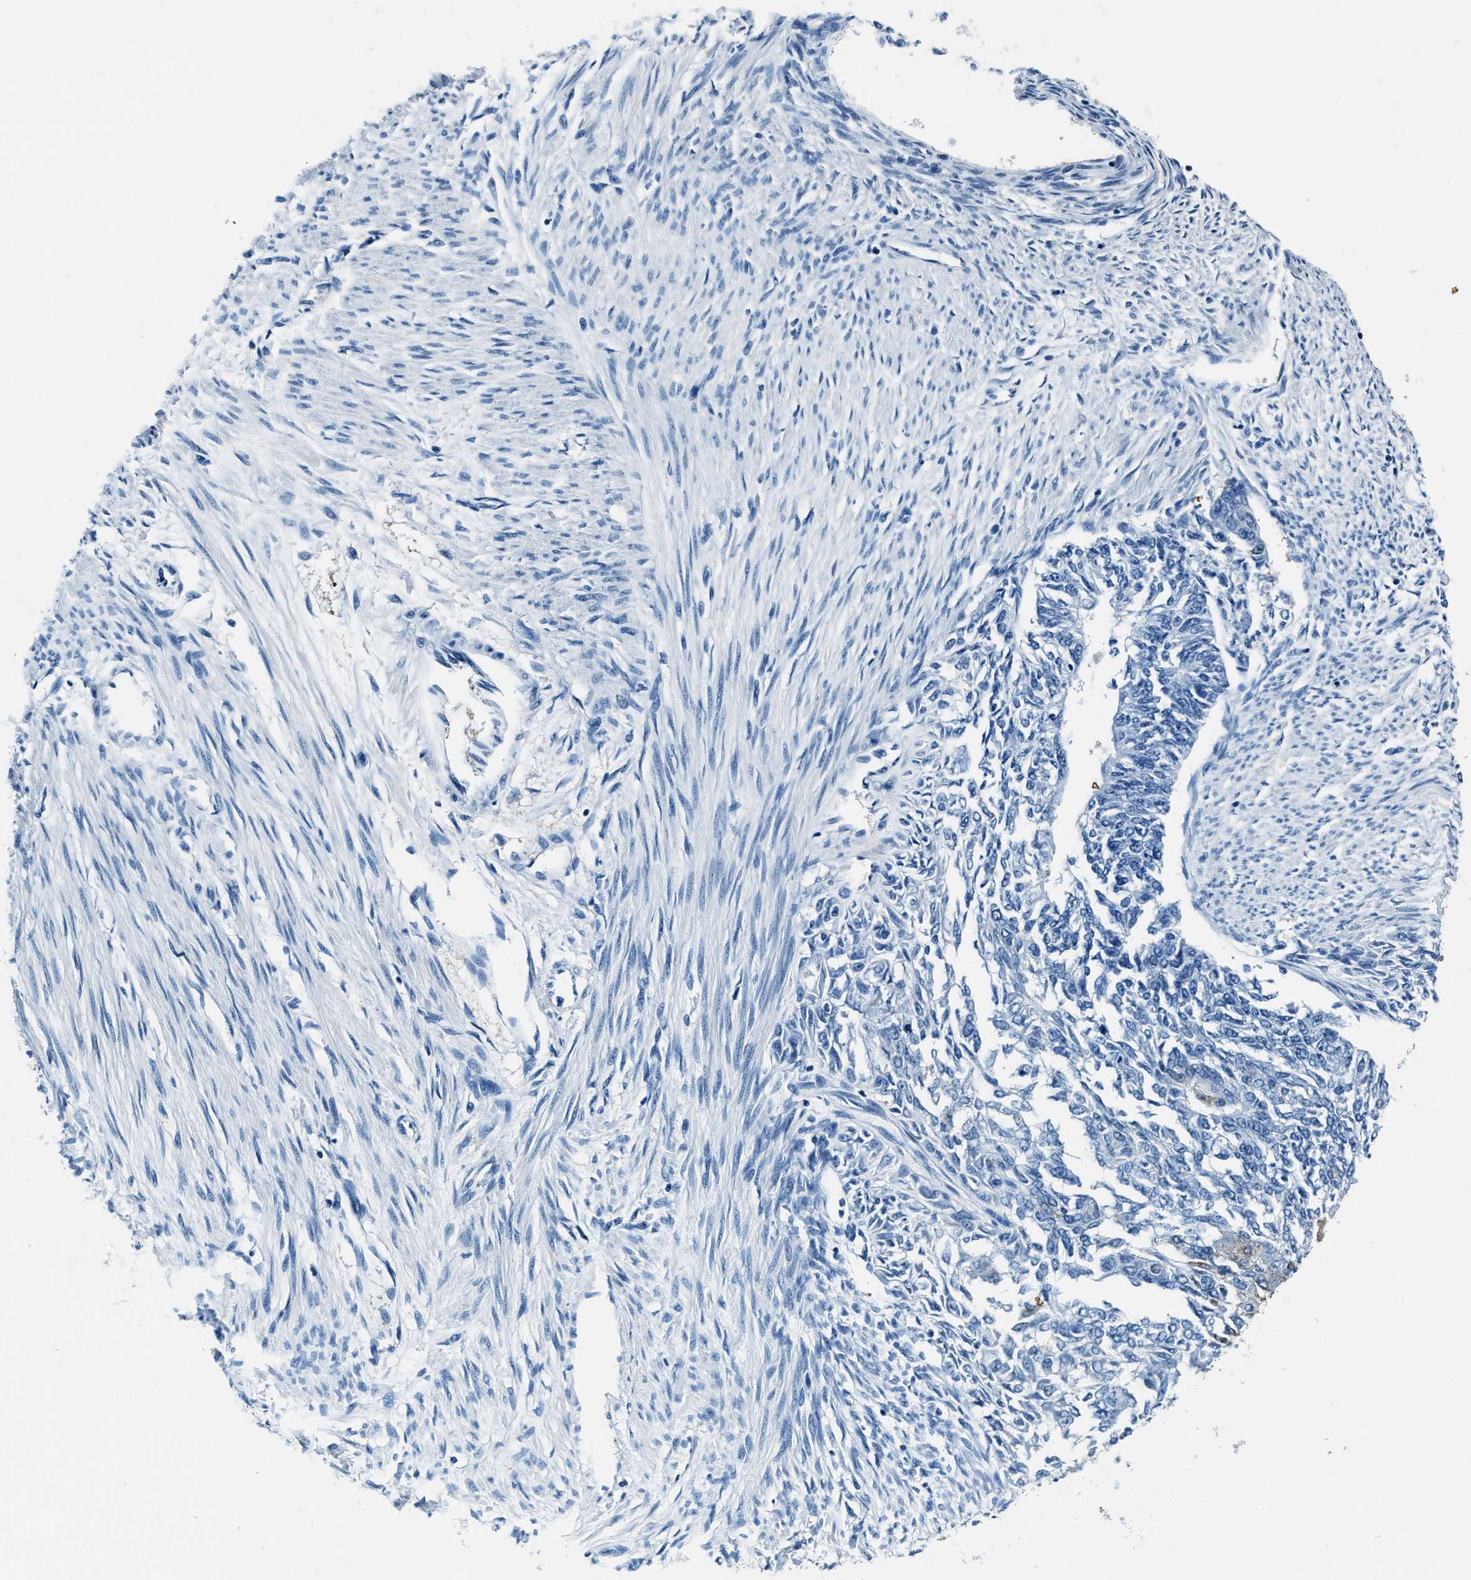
{"staining": {"intensity": "negative", "quantity": "none", "location": "none"}, "tissue": "endometrial cancer", "cell_type": "Tumor cells", "image_type": "cancer", "snomed": [{"axis": "morphology", "description": "Adenocarcinoma, NOS"}, {"axis": "topography", "description": "Endometrium"}], "caption": "There is no significant positivity in tumor cells of endometrial cancer (adenocarcinoma). (Brightfield microscopy of DAB IHC at high magnification).", "gene": "PTPDC1", "patient": {"sex": "female", "age": 32}}